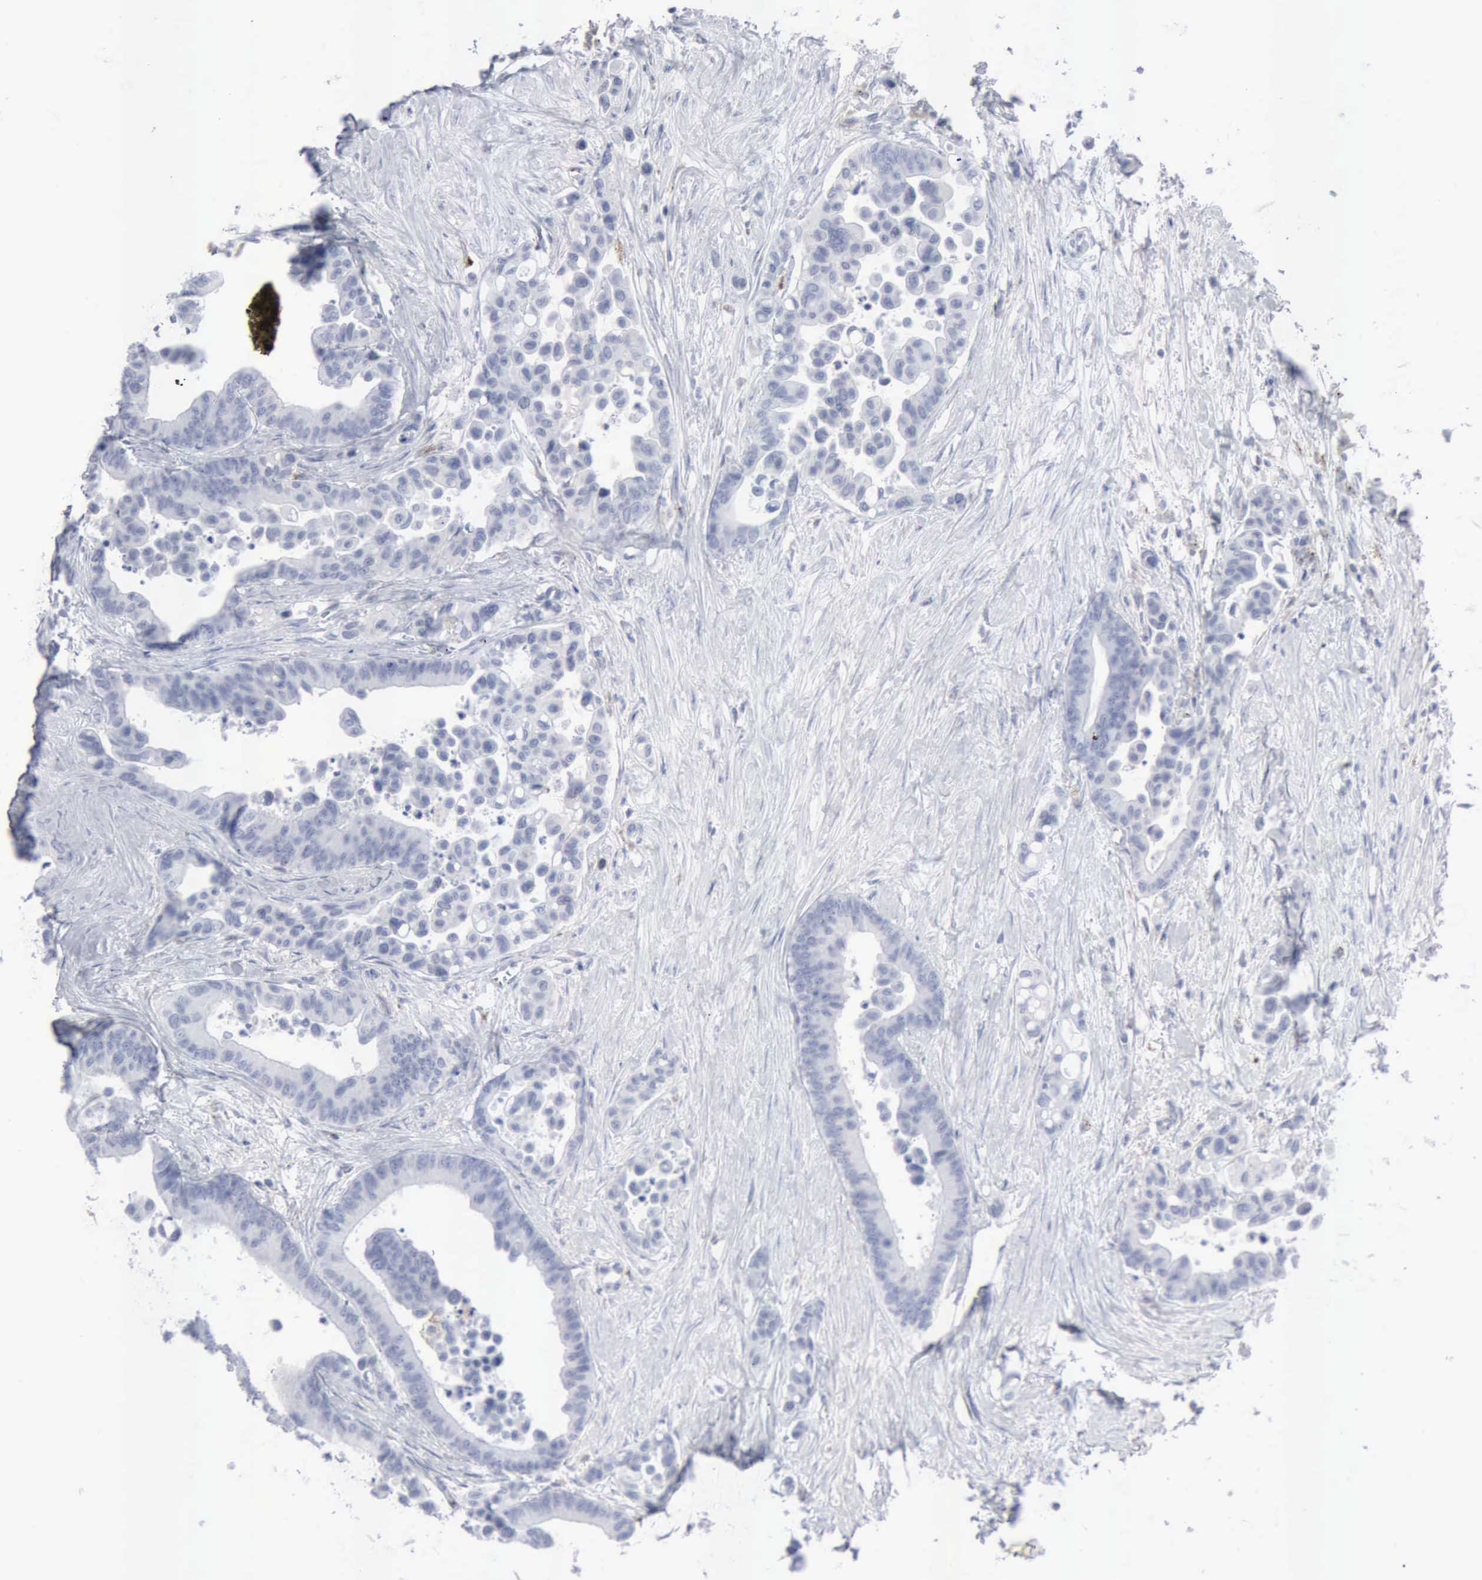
{"staining": {"intensity": "negative", "quantity": "none", "location": "none"}, "tissue": "colorectal cancer", "cell_type": "Tumor cells", "image_type": "cancer", "snomed": [{"axis": "morphology", "description": "Adenocarcinoma, NOS"}, {"axis": "topography", "description": "Colon"}], "caption": "Immunohistochemistry (IHC) of human colorectal cancer (adenocarcinoma) displays no positivity in tumor cells. (DAB (3,3'-diaminobenzidine) IHC visualized using brightfield microscopy, high magnification).", "gene": "GLA", "patient": {"sex": "male", "age": 82}}